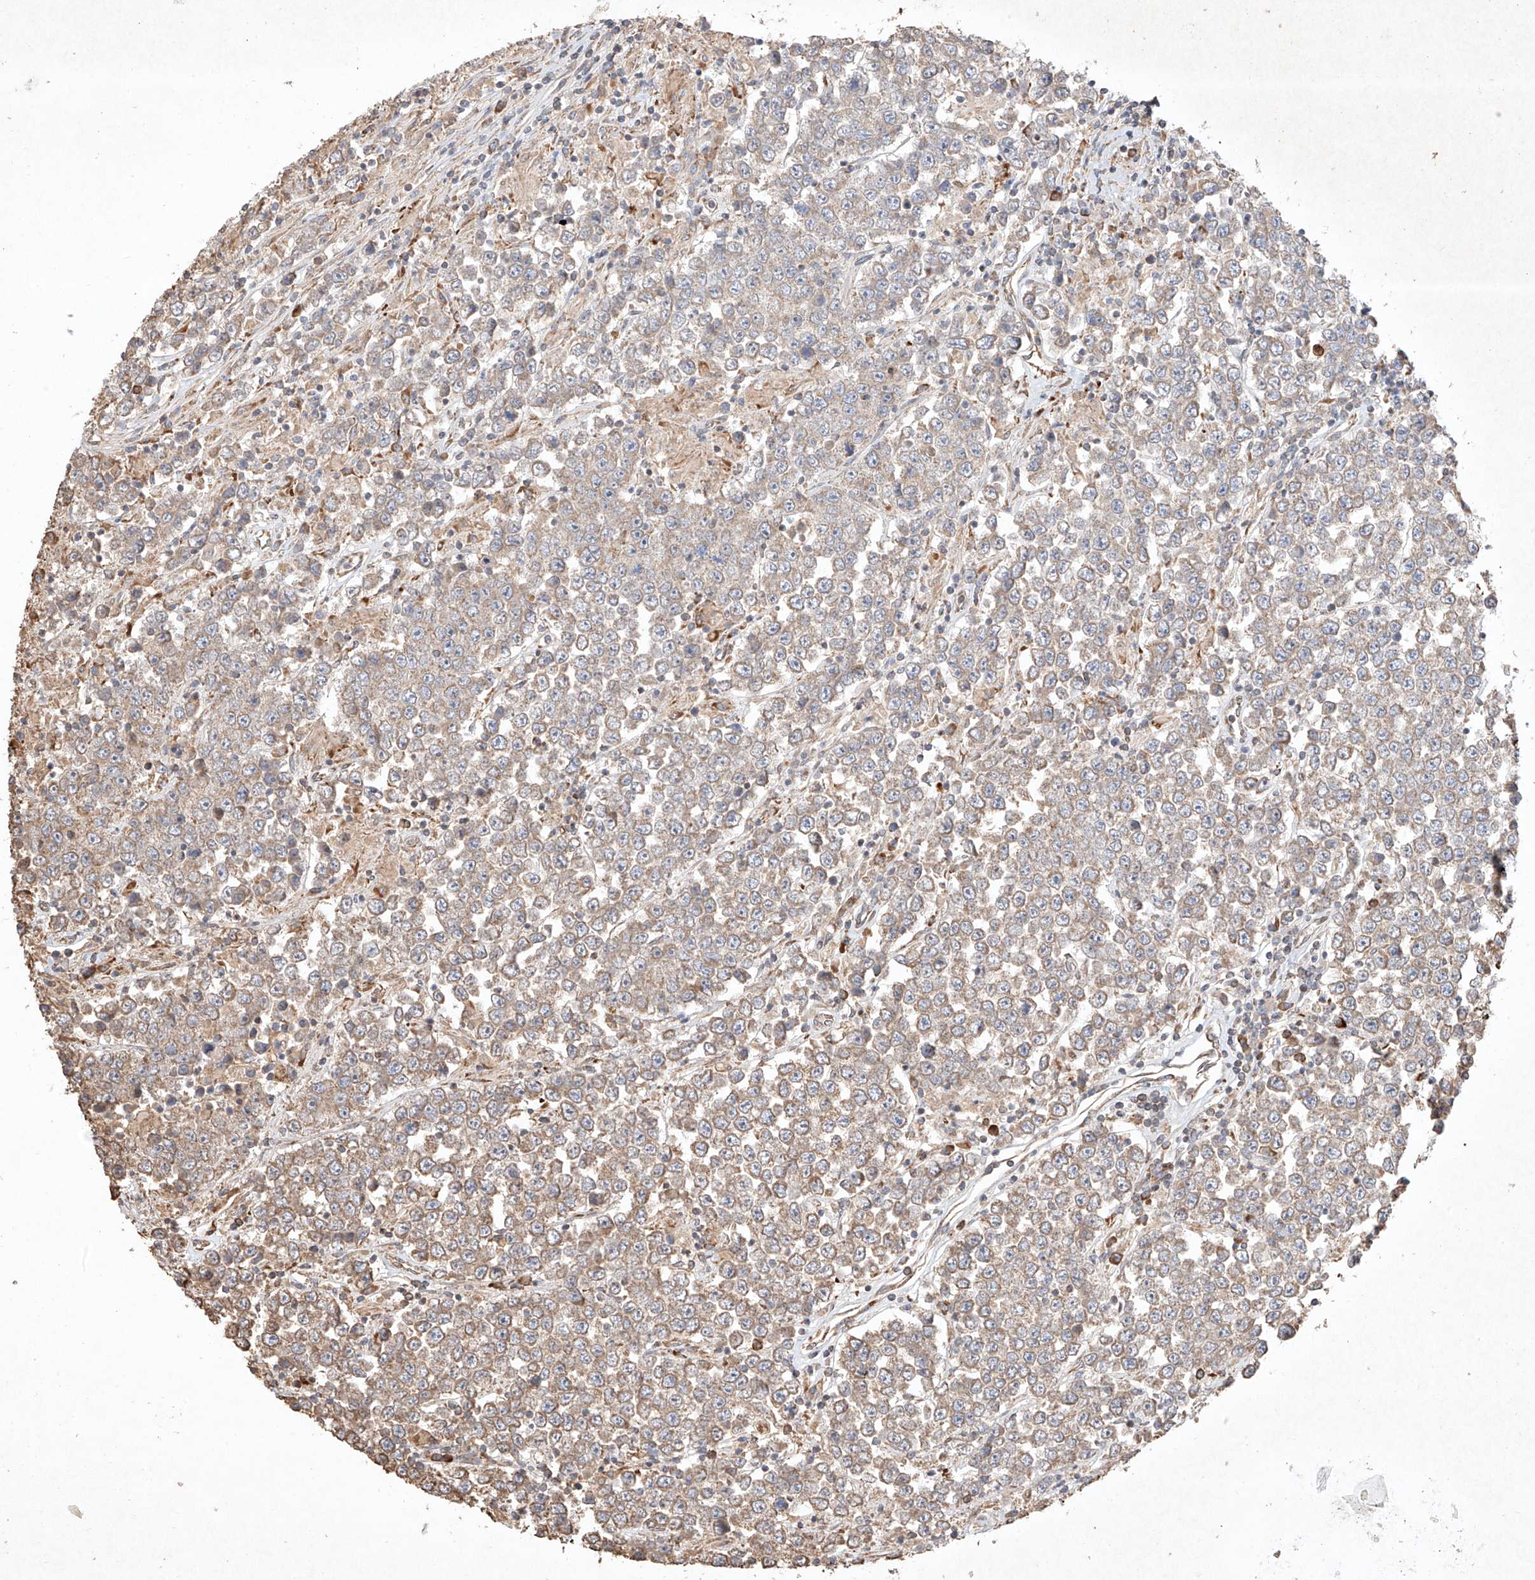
{"staining": {"intensity": "weak", "quantity": ">75%", "location": "cytoplasmic/membranous"}, "tissue": "testis cancer", "cell_type": "Tumor cells", "image_type": "cancer", "snomed": [{"axis": "morphology", "description": "Normal tissue, NOS"}, {"axis": "morphology", "description": "Urothelial carcinoma, High grade"}, {"axis": "morphology", "description": "Seminoma, NOS"}, {"axis": "morphology", "description": "Carcinoma, Embryonal, NOS"}, {"axis": "topography", "description": "Urinary bladder"}, {"axis": "topography", "description": "Testis"}], "caption": "Testis cancer tissue reveals weak cytoplasmic/membranous expression in about >75% of tumor cells, visualized by immunohistochemistry.", "gene": "SEMA3B", "patient": {"sex": "male", "age": 41}}